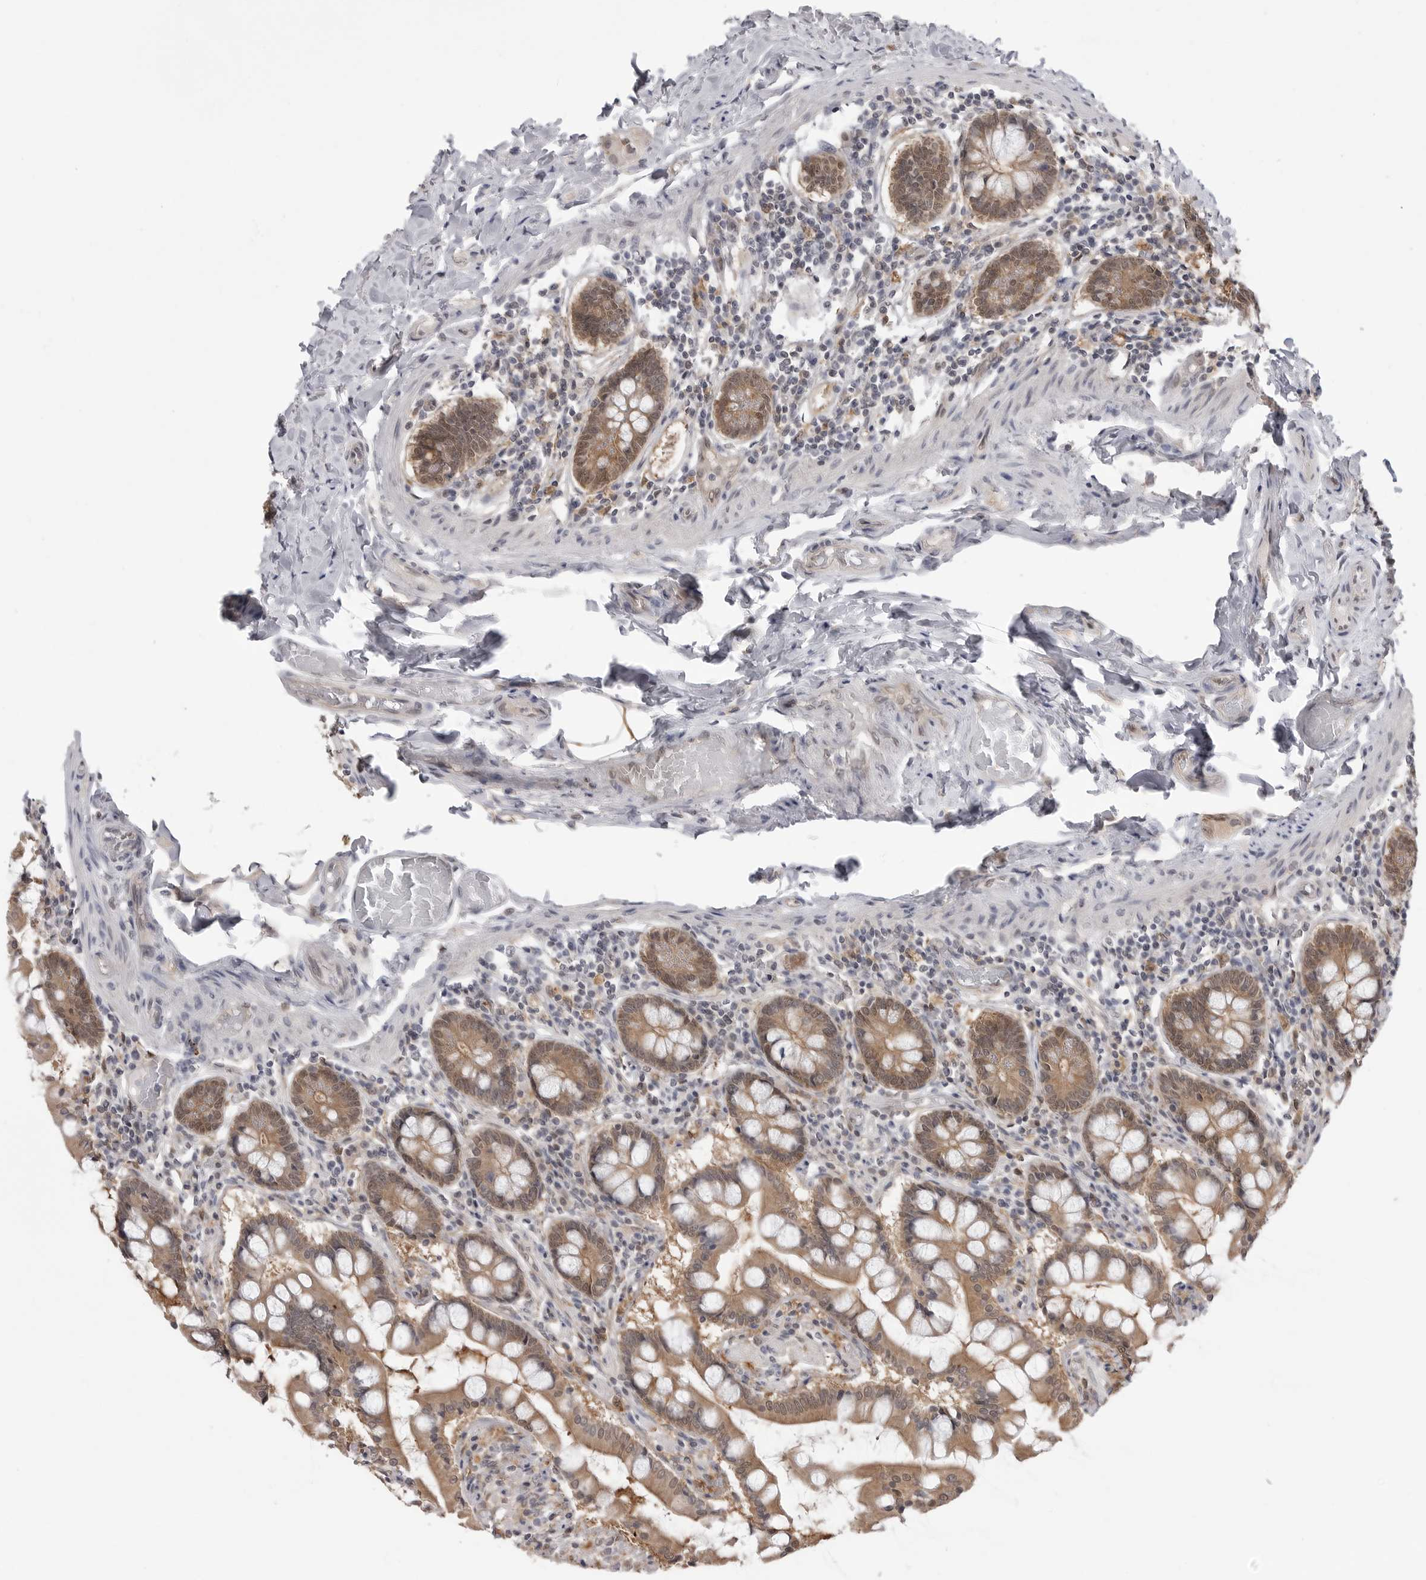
{"staining": {"intensity": "moderate", "quantity": "25%-75%", "location": "cytoplasmic/membranous,nuclear"}, "tissue": "small intestine", "cell_type": "Glandular cells", "image_type": "normal", "snomed": [{"axis": "morphology", "description": "Normal tissue, NOS"}, {"axis": "topography", "description": "Small intestine"}], "caption": "A photomicrograph of human small intestine stained for a protein exhibits moderate cytoplasmic/membranous,nuclear brown staining in glandular cells. The protein of interest is shown in brown color, while the nuclei are stained blue.", "gene": "PNPO", "patient": {"sex": "male", "age": 41}}